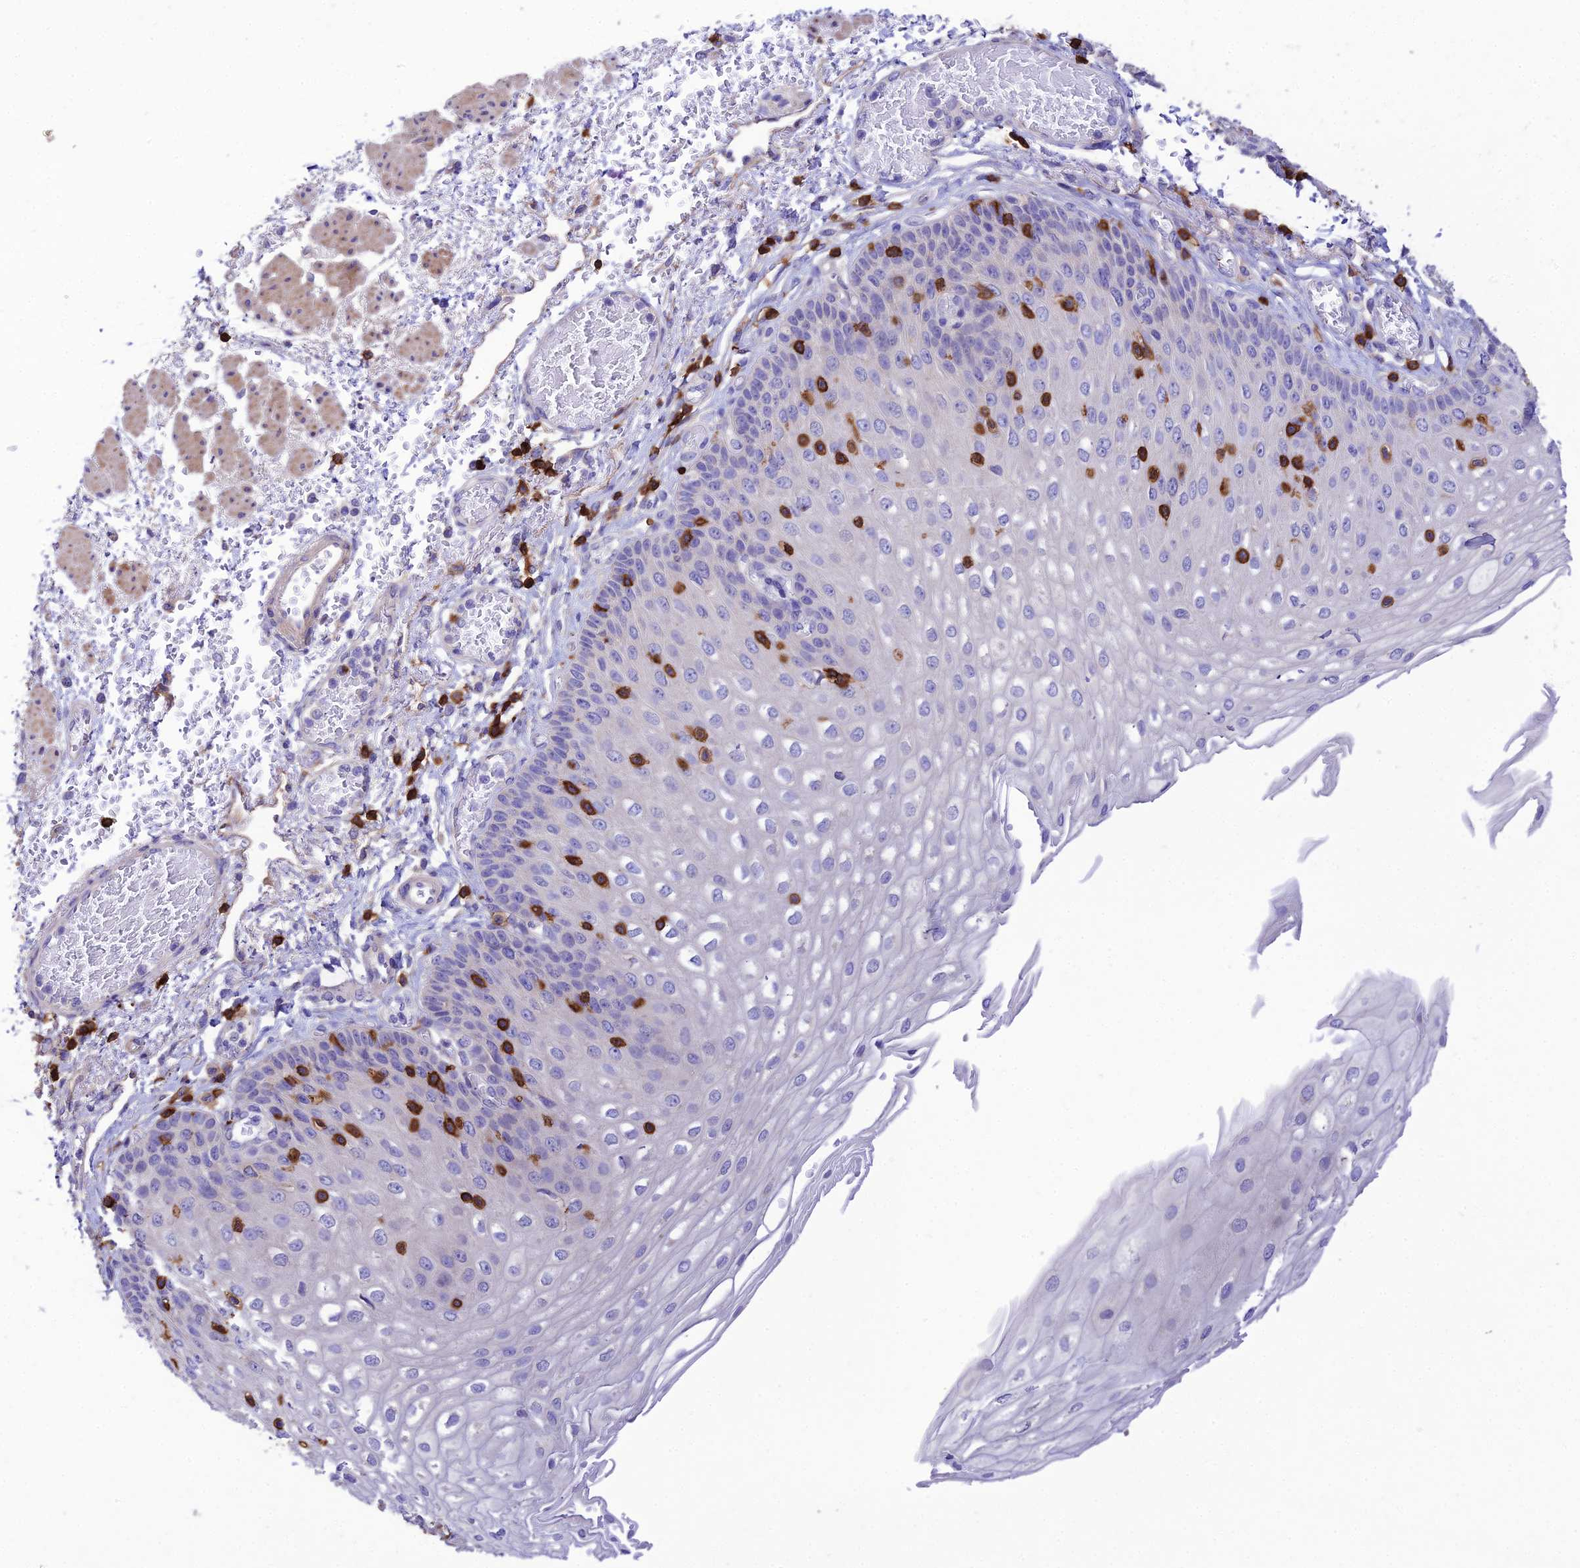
{"staining": {"intensity": "negative", "quantity": "none", "location": "none"}, "tissue": "esophagus", "cell_type": "Squamous epithelial cells", "image_type": "normal", "snomed": [{"axis": "morphology", "description": "Normal tissue, NOS"}, {"axis": "topography", "description": "Esophagus"}], "caption": "Immunohistochemistry micrograph of unremarkable esophagus: human esophagus stained with DAB demonstrates no significant protein staining in squamous epithelial cells. The staining is performed using DAB brown chromogen with nuclei counter-stained in using hematoxylin.", "gene": "PTPRCAP", "patient": {"sex": "male", "age": 81}}